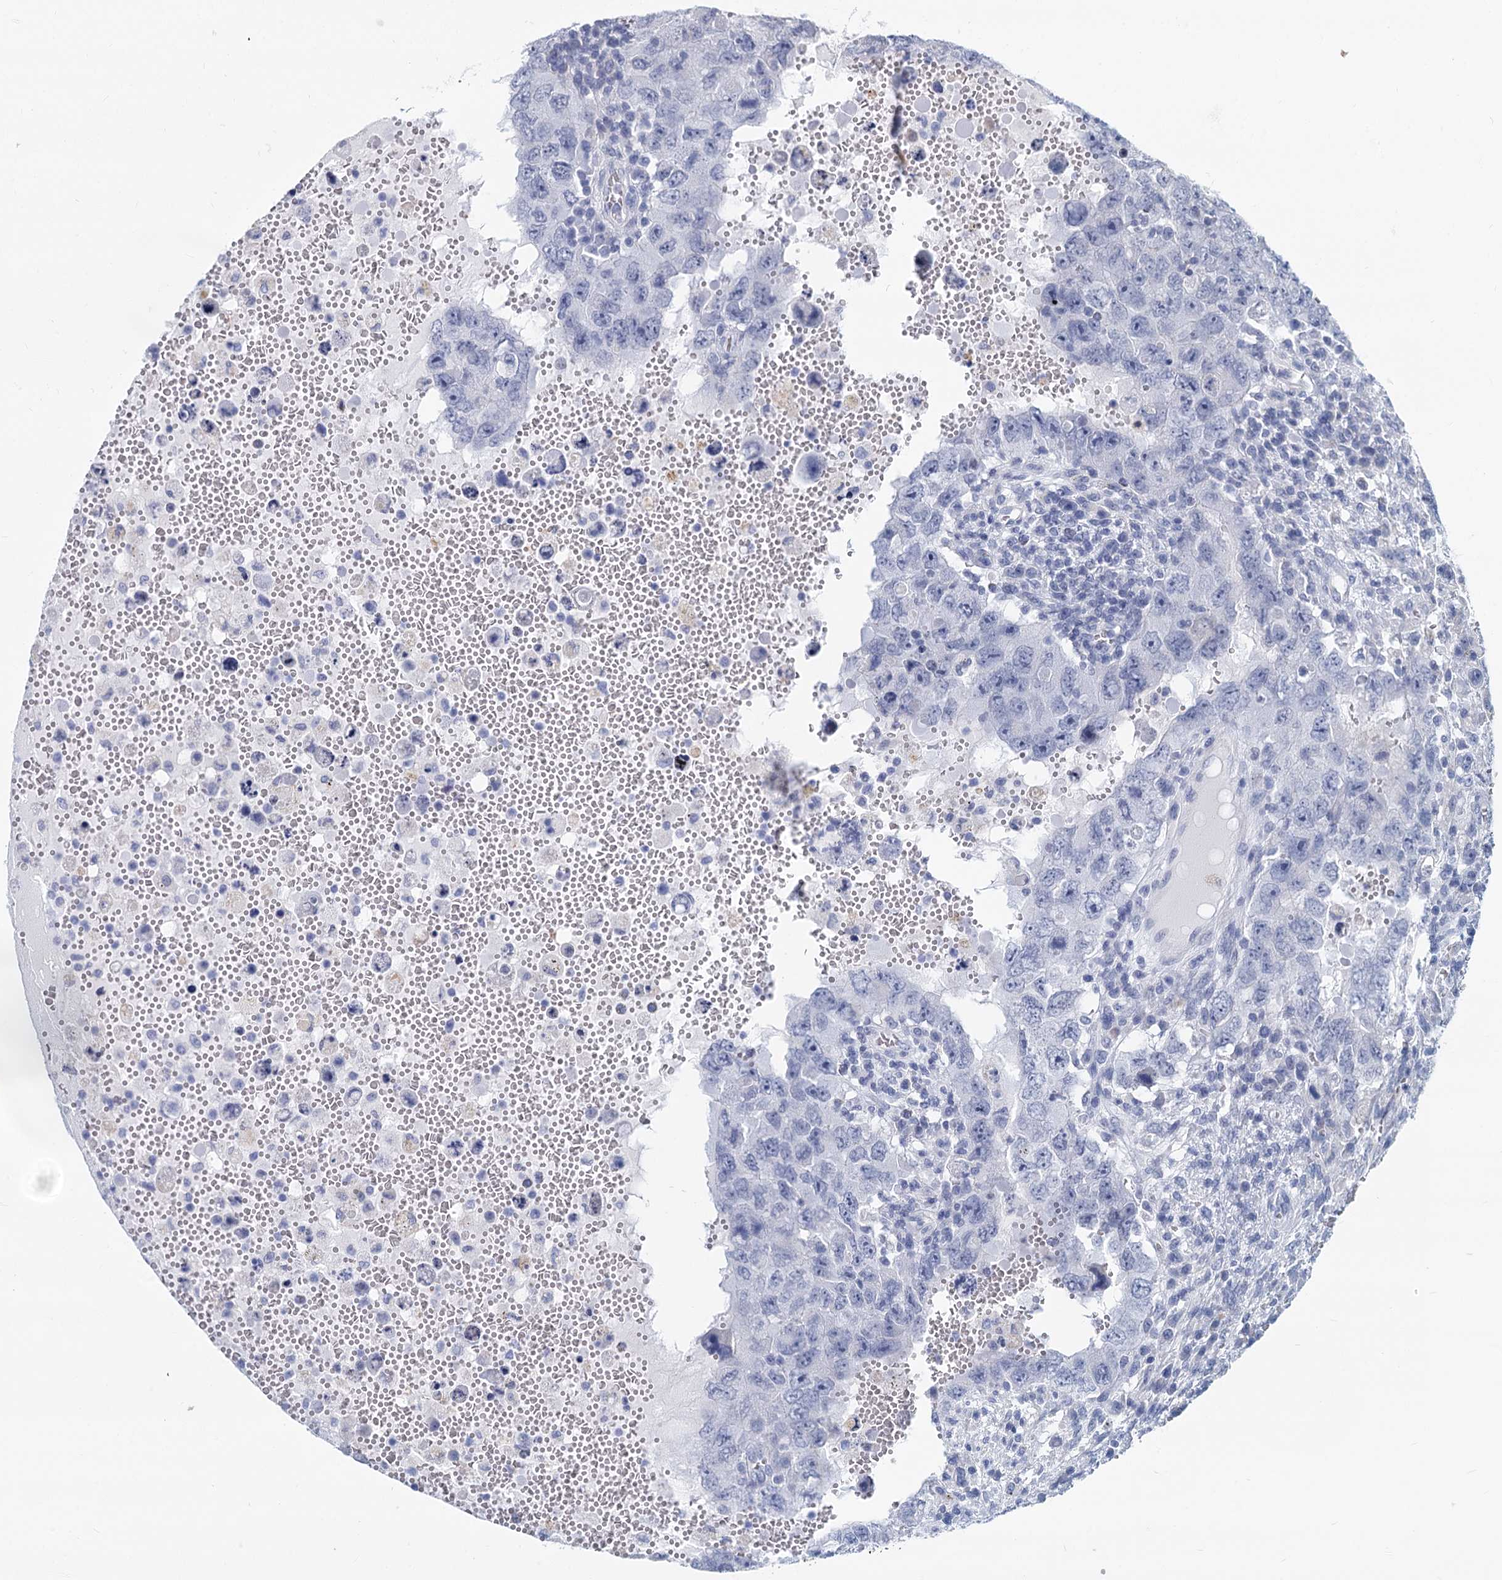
{"staining": {"intensity": "negative", "quantity": "none", "location": "none"}, "tissue": "testis cancer", "cell_type": "Tumor cells", "image_type": "cancer", "snomed": [{"axis": "morphology", "description": "Carcinoma, Embryonal, NOS"}, {"axis": "topography", "description": "Testis"}], "caption": "Immunohistochemistry of testis cancer shows no staining in tumor cells.", "gene": "GSTM3", "patient": {"sex": "male", "age": 26}}